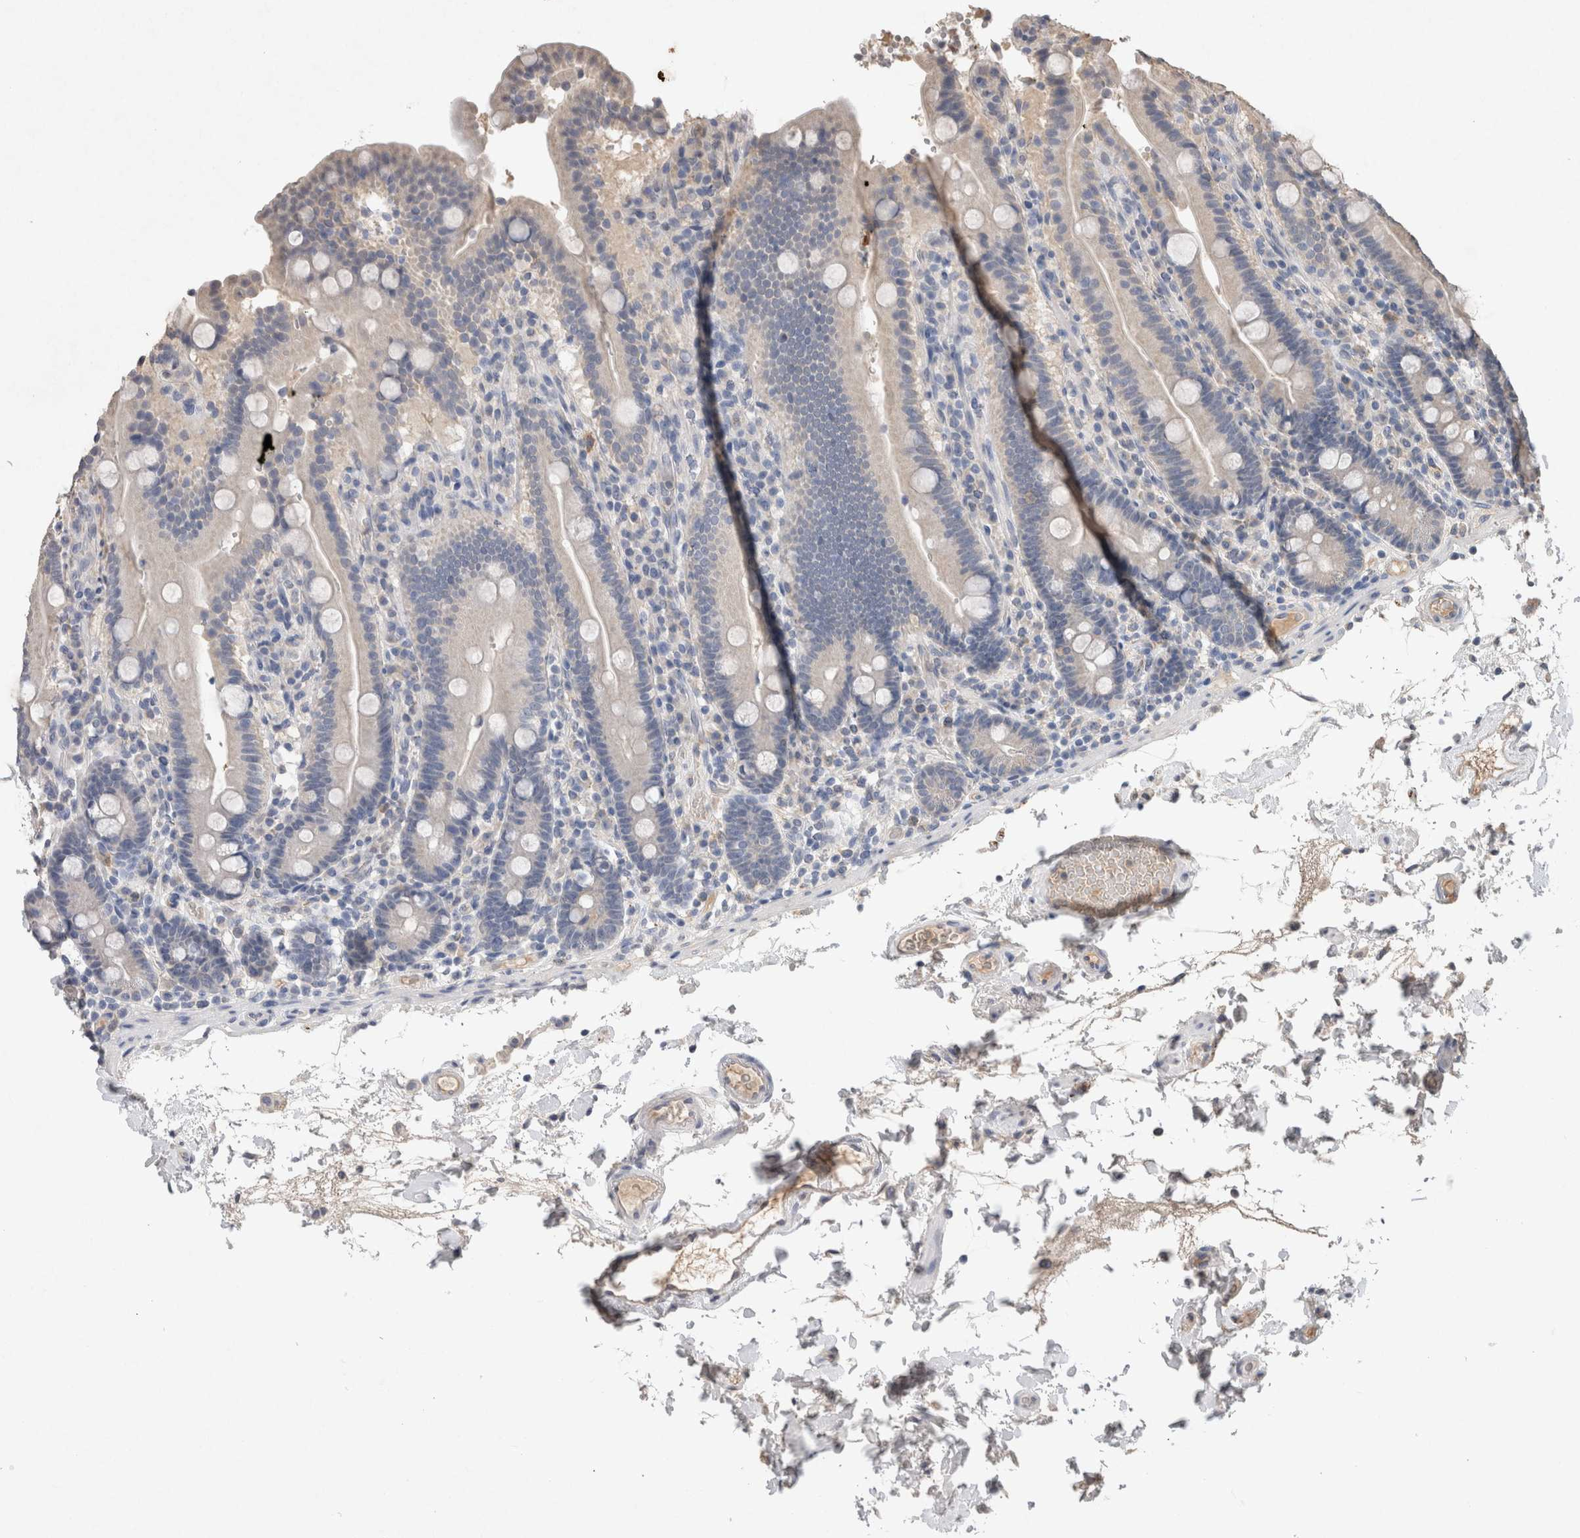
{"staining": {"intensity": "negative", "quantity": "none", "location": "none"}, "tissue": "duodenum", "cell_type": "Glandular cells", "image_type": "normal", "snomed": [{"axis": "morphology", "description": "Normal tissue, NOS"}, {"axis": "topography", "description": "Small intestine, NOS"}], "caption": "The IHC histopathology image has no significant expression in glandular cells of duodenum.", "gene": "FABP7", "patient": {"sex": "female", "age": 71}}